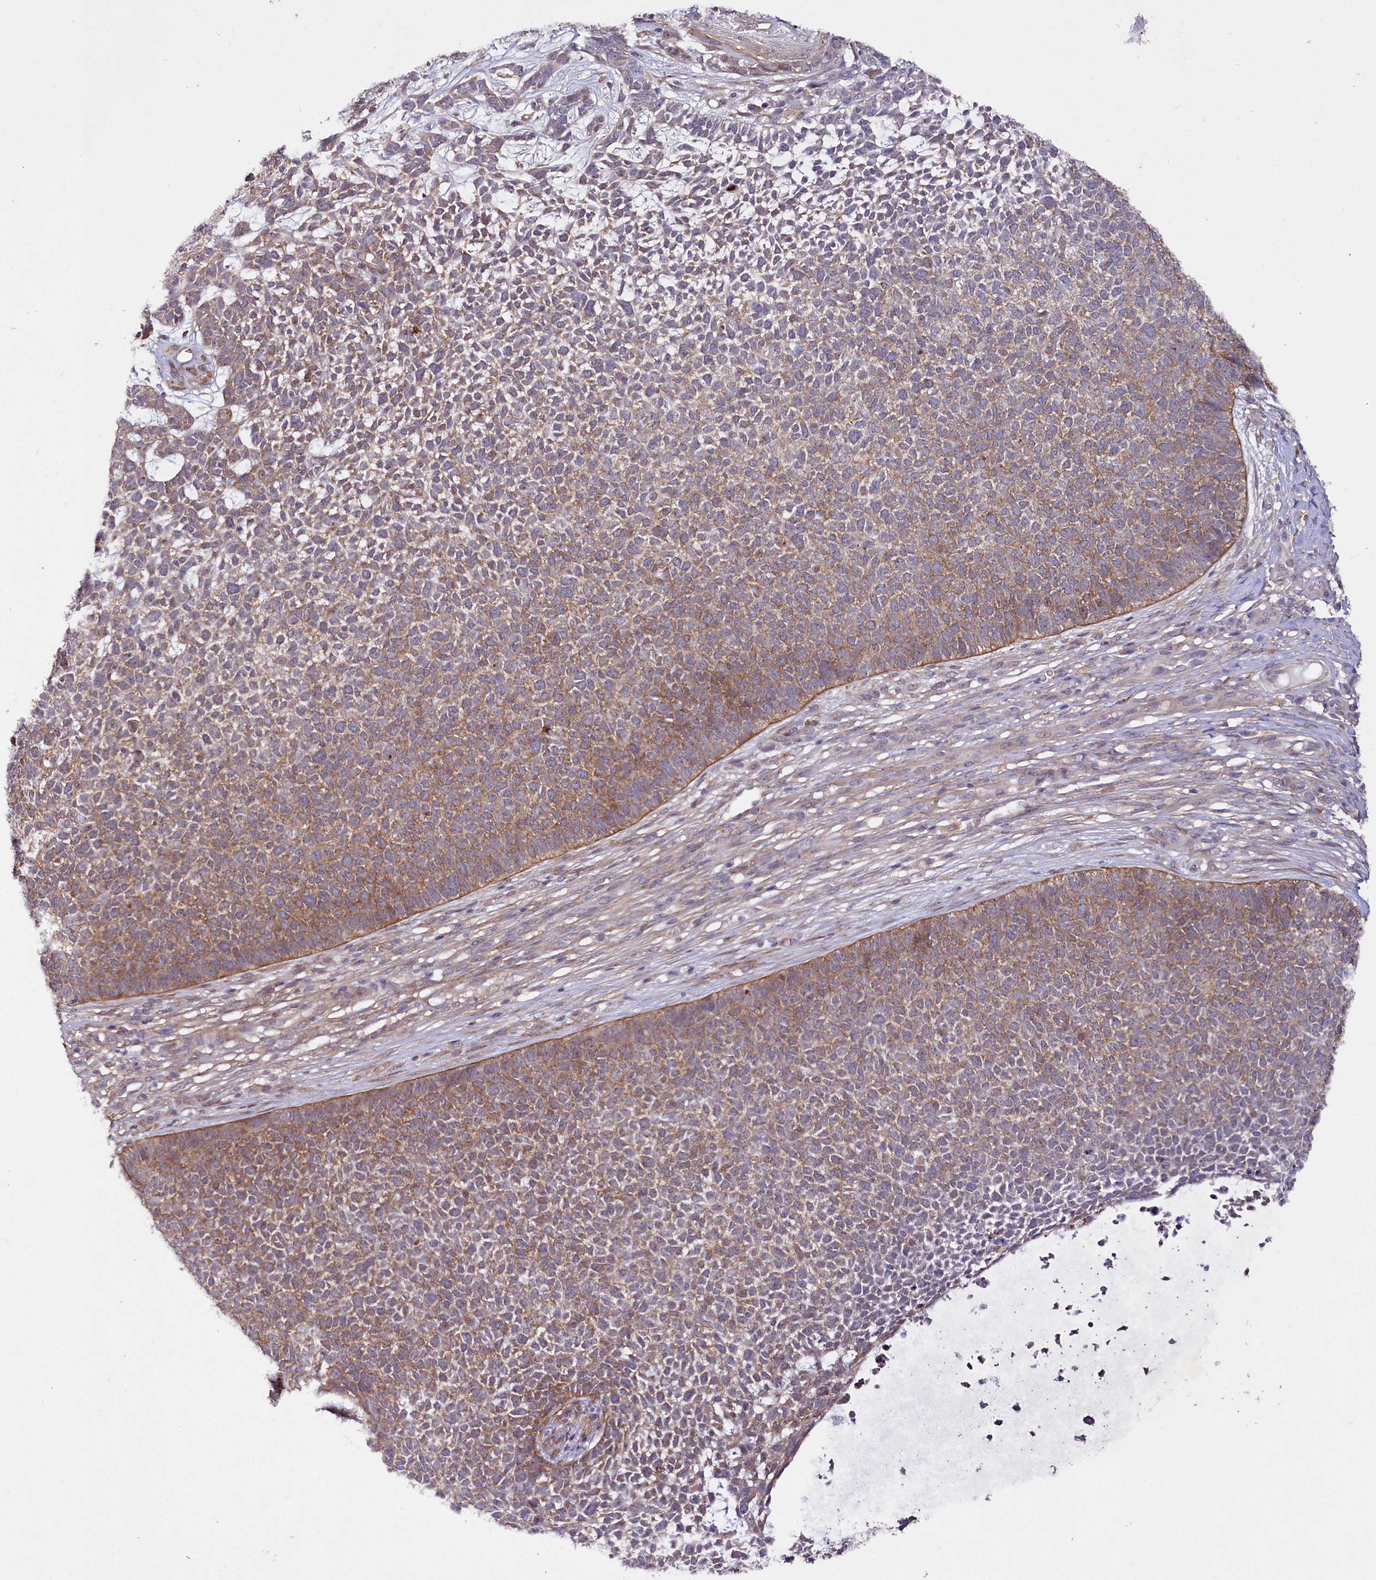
{"staining": {"intensity": "moderate", "quantity": "25%-75%", "location": "cytoplasmic/membranous"}, "tissue": "skin cancer", "cell_type": "Tumor cells", "image_type": "cancer", "snomed": [{"axis": "morphology", "description": "Basal cell carcinoma"}, {"axis": "topography", "description": "Skin"}], "caption": "Immunohistochemistry (IHC) photomicrograph of neoplastic tissue: skin cancer stained using immunohistochemistry reveals medium levels of moderate protein expression localized specifically in the cytoplasmic/membranous of tumor cells, appearing as a cytoplasmic/membranous brown color.", "gene": "PHLDB1", "patient": {"sex": "female", "age": 84}}